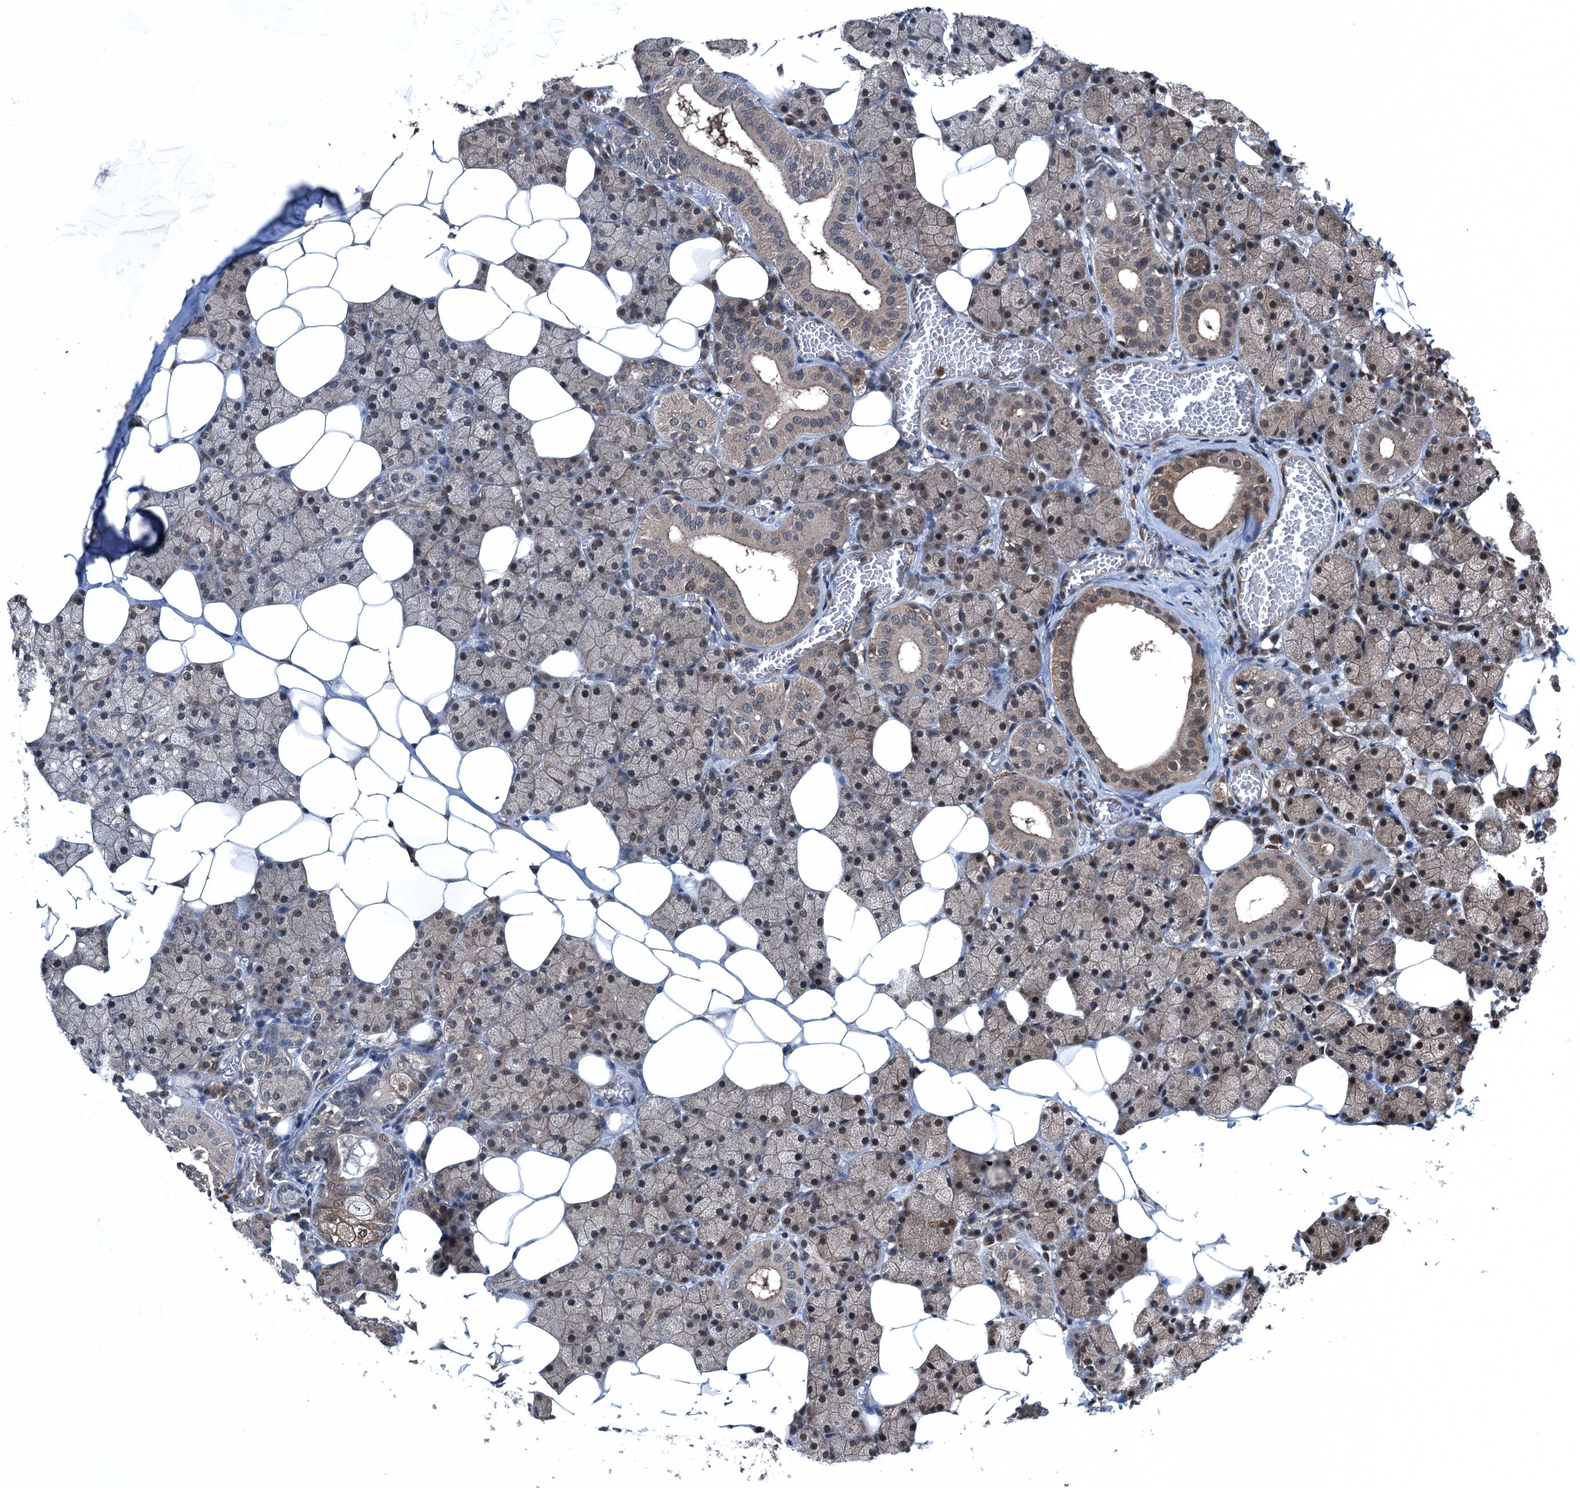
{"staining": {"intensity": "moderate", "quantity": "25%-75%", "location": "cytoplasmic/membranous,nuclear"}, "tissue": "salivary gland", "cell_type": "Glandular cells", "image_type": "normal", "snomed": [{"axis": "morphology", "description": "Normal tissue, NOS"}, {"axis": "topography", "description": "Salivary gland"}], "caption": "Protein expression analysis of benign salivary gland shows moderate cytoplasmic/membranous,nuclear positivity in about 25%-75% of glandular cells. The staining was performed using DAB to visualize the protein expression in brown, while the nuclei were stained in blue with hematoxylin (Magnification: 20x).", "gene": "RNH1", "patient": {"sex": "female", "age": 33}}